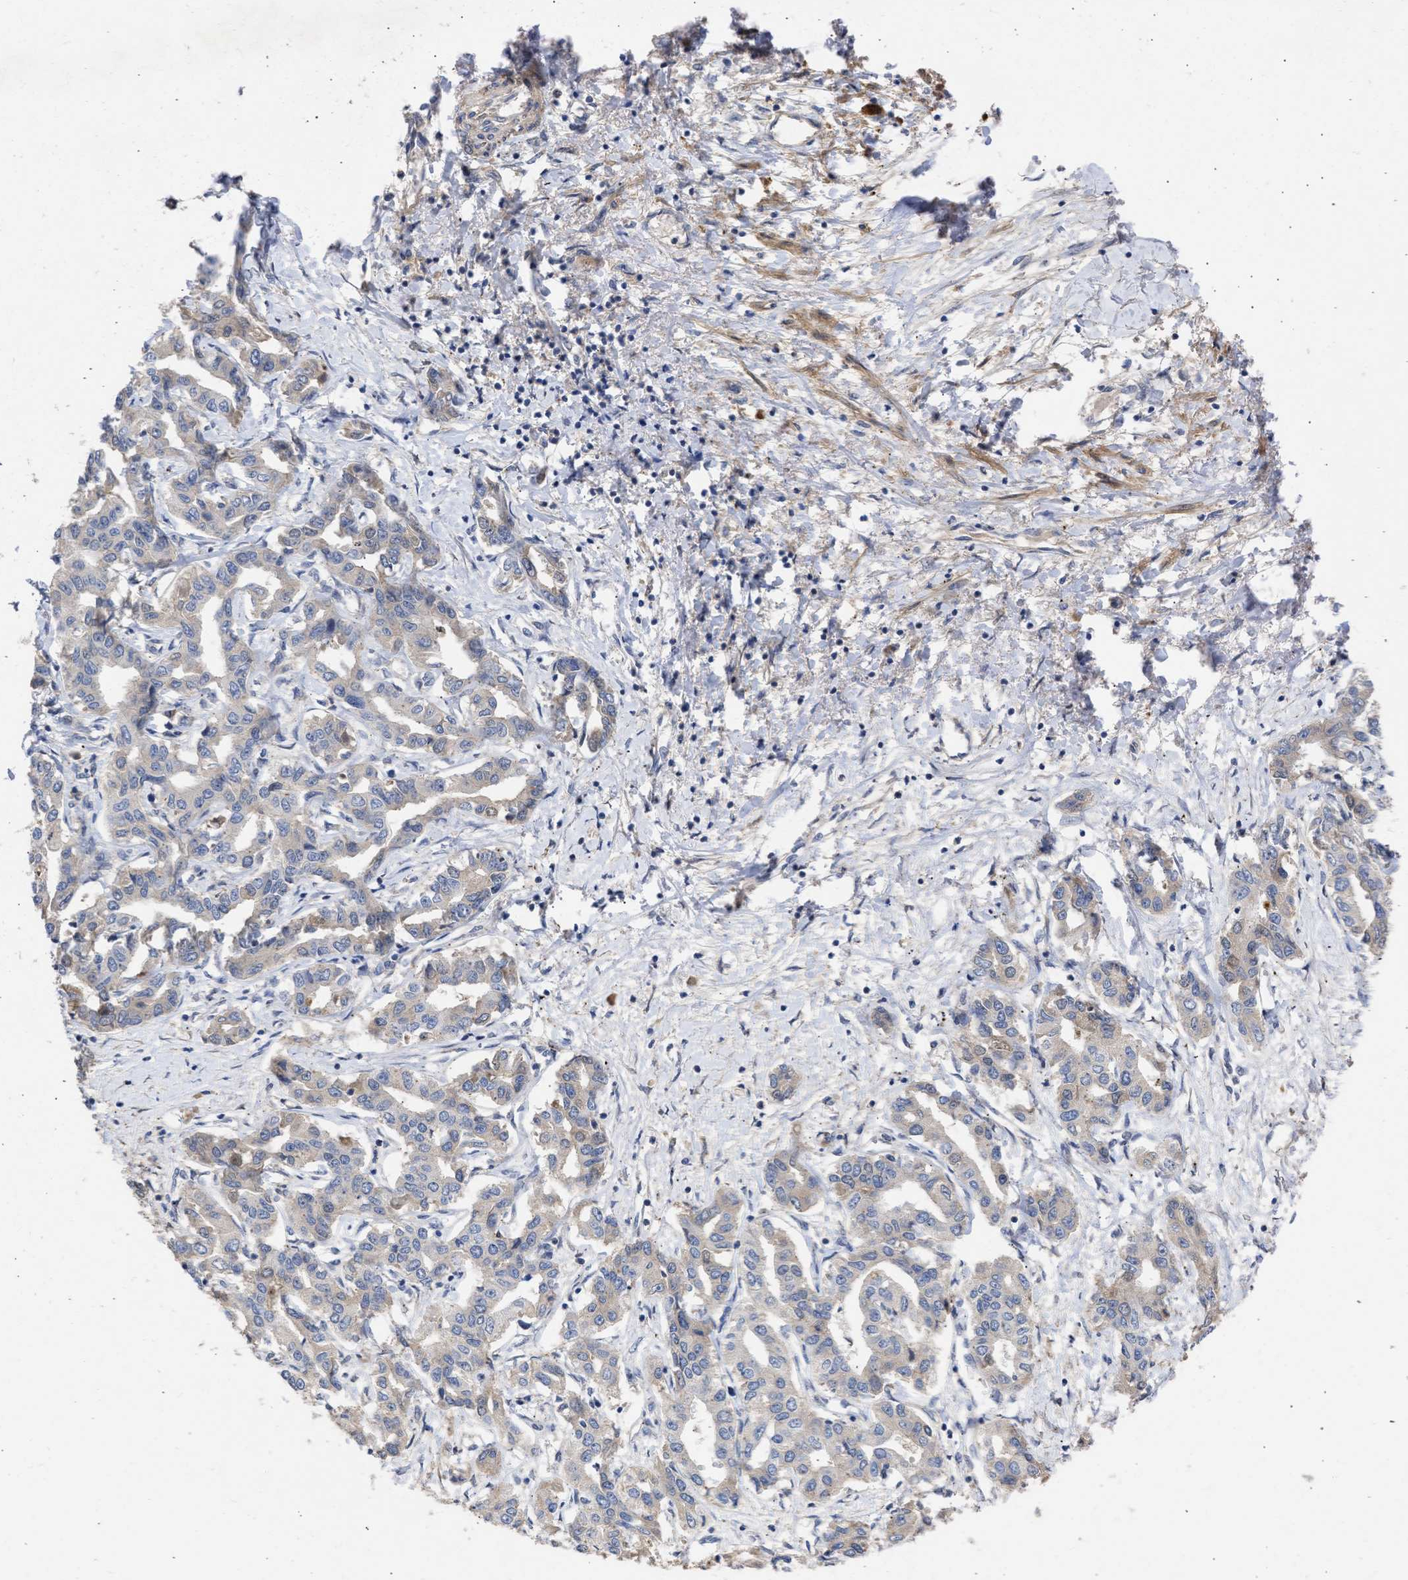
{"staining": {"intensity": "weak", "quantity": "<25%", "location": "cytoplasmic/membranous"}, "tissue": "liver cancer", "cell_type": "Tumor cells", "image_type": "cancer", "snomed": [{"axis": "morphology", "description": "Cholangiocarcinoma"}, {"axis": "topography", "description": "Liver"}], "caption": "DAB (3,3'-diaminobenzidine) immunohistochemical staining of cholangiocarcinoma (liver) reveals no significant staining in tumor cells.", "gene": "ARHGEF4", "patient": {"sex": "male", "age": 59}}